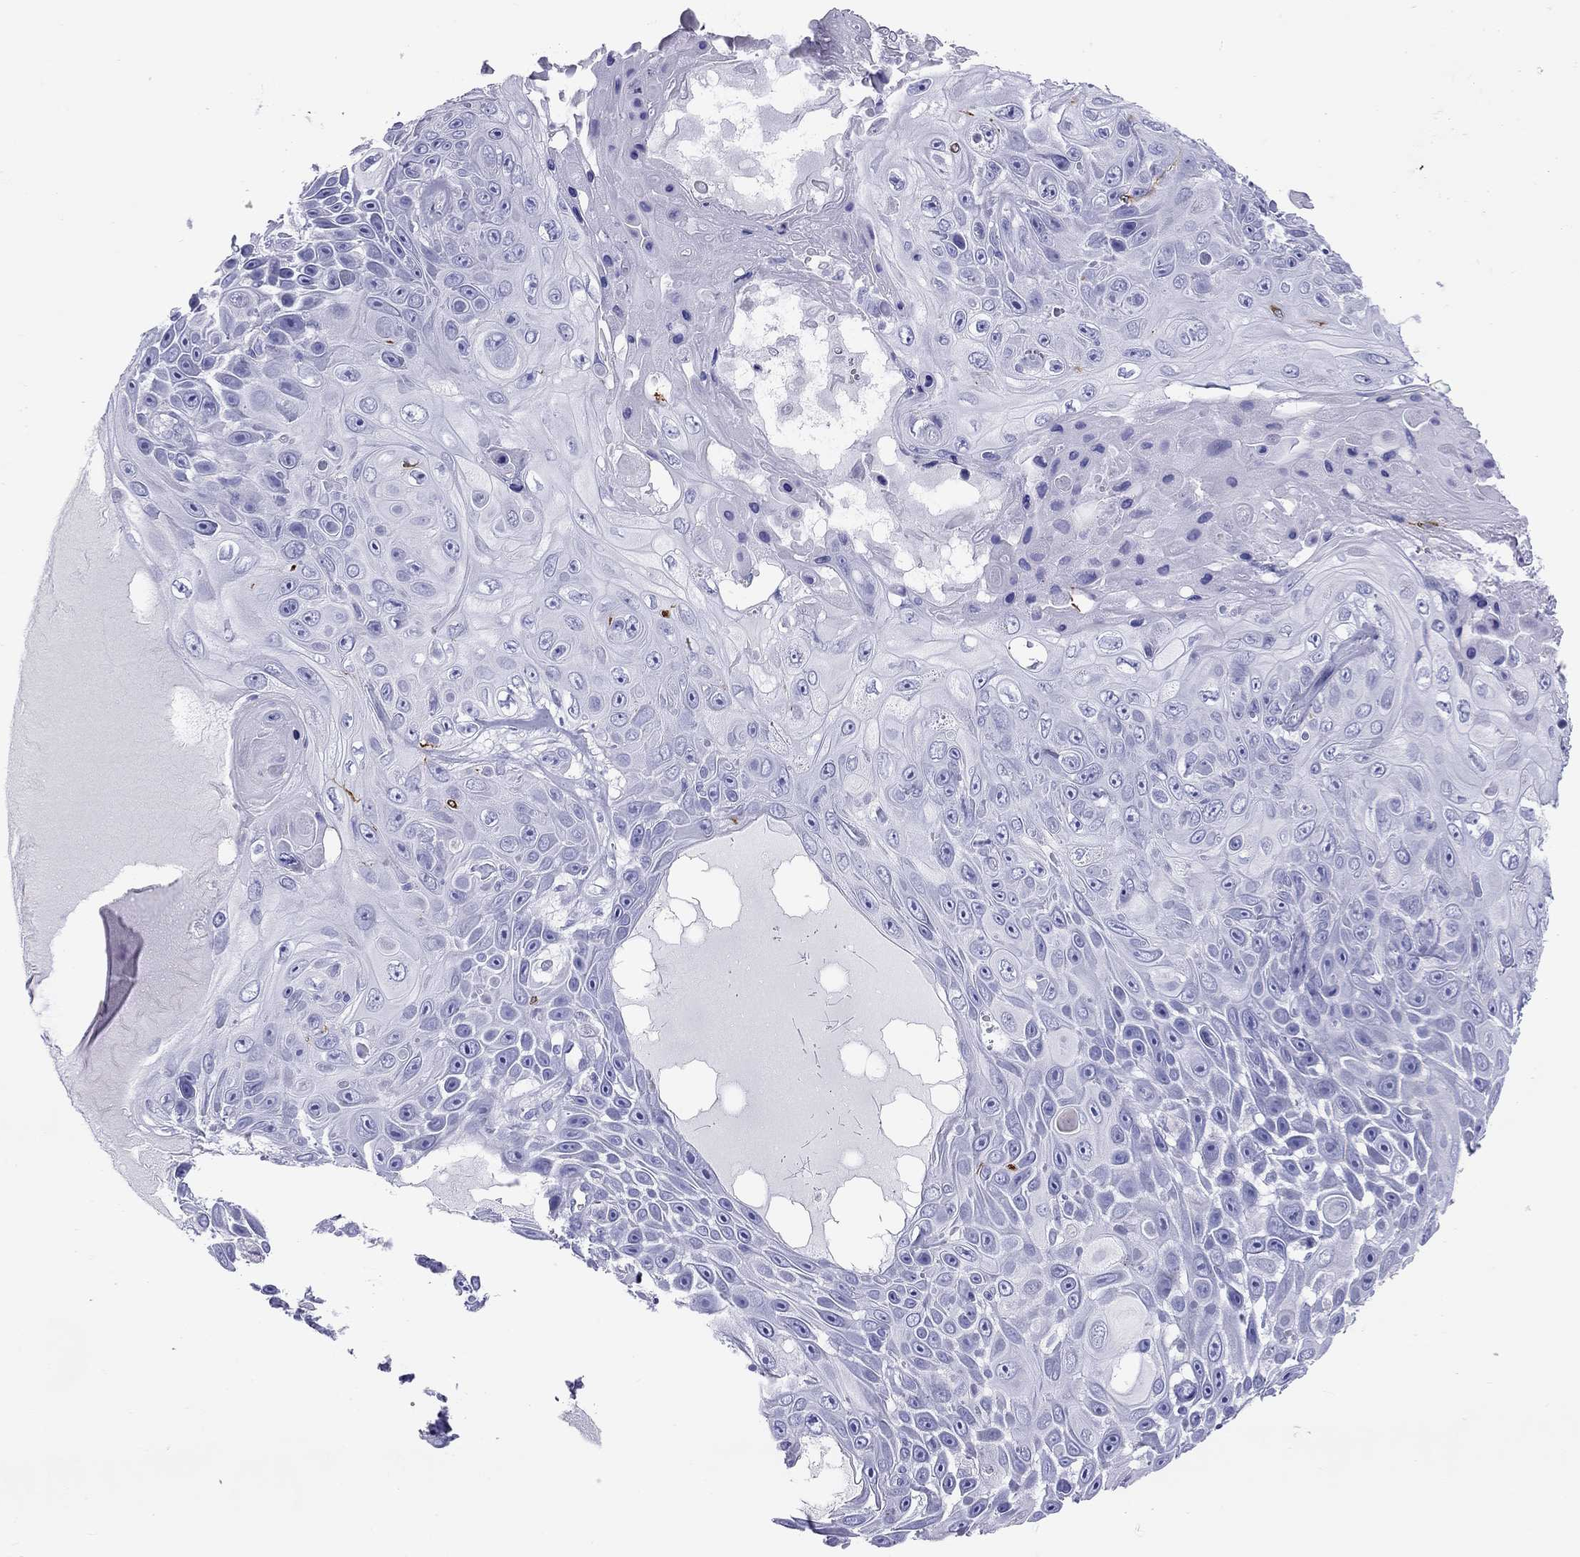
{"staining": {"intensity": "negative", "quantity": "none", "location": "none"}, "tissue": "skin cancer", "cell_type": "Tumor cells", "image_type": "cancer", "snomed": [{"axis": "morphology", "description": "Squamous cell carcinoma, NOS"}, {"axis": "topography", "description": "Skin"}], "caption": "Photomicrograph shows no significant protein staining in tumor cells of skin cancer.", "gene": "HLA-DQB2", "patient": {"sex": "male", "age": 82}}